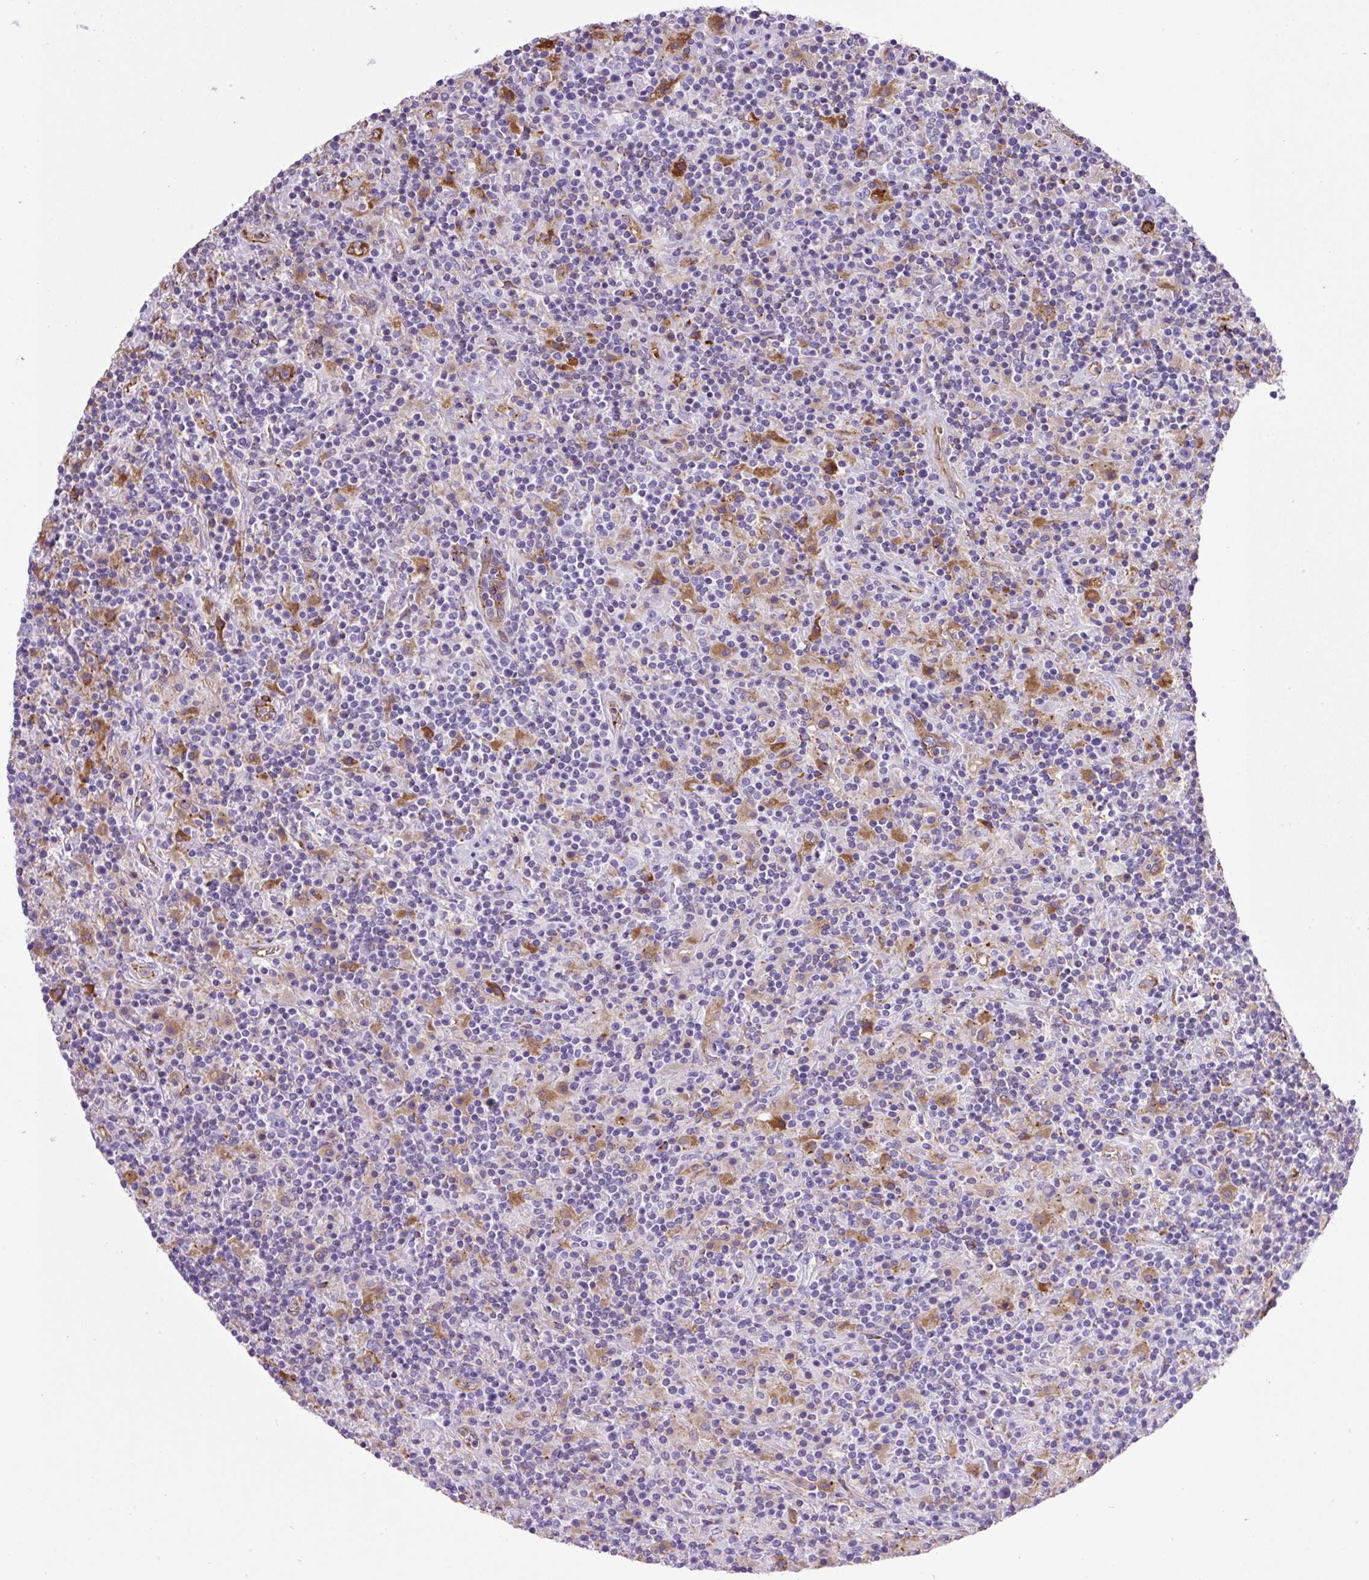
{"staining": {"intensity": "negative", "quantity": "none", "location": "none"}, "tissue": "lymphoma", "cell_type": "Tumor cells", "image_type": "cancer", "snomed": [{"axis": "morphology", "description": "Hodgkin's disease, NOS"}, {"axis": "topography", "description": "Lymph node"}], "caption": "Hodgkin's disease was stained to show a protein in brown. There is no significant staining in tumor cells.", "gene": "MAGEB5", "patient": {"sex": "male", "age": 70}}